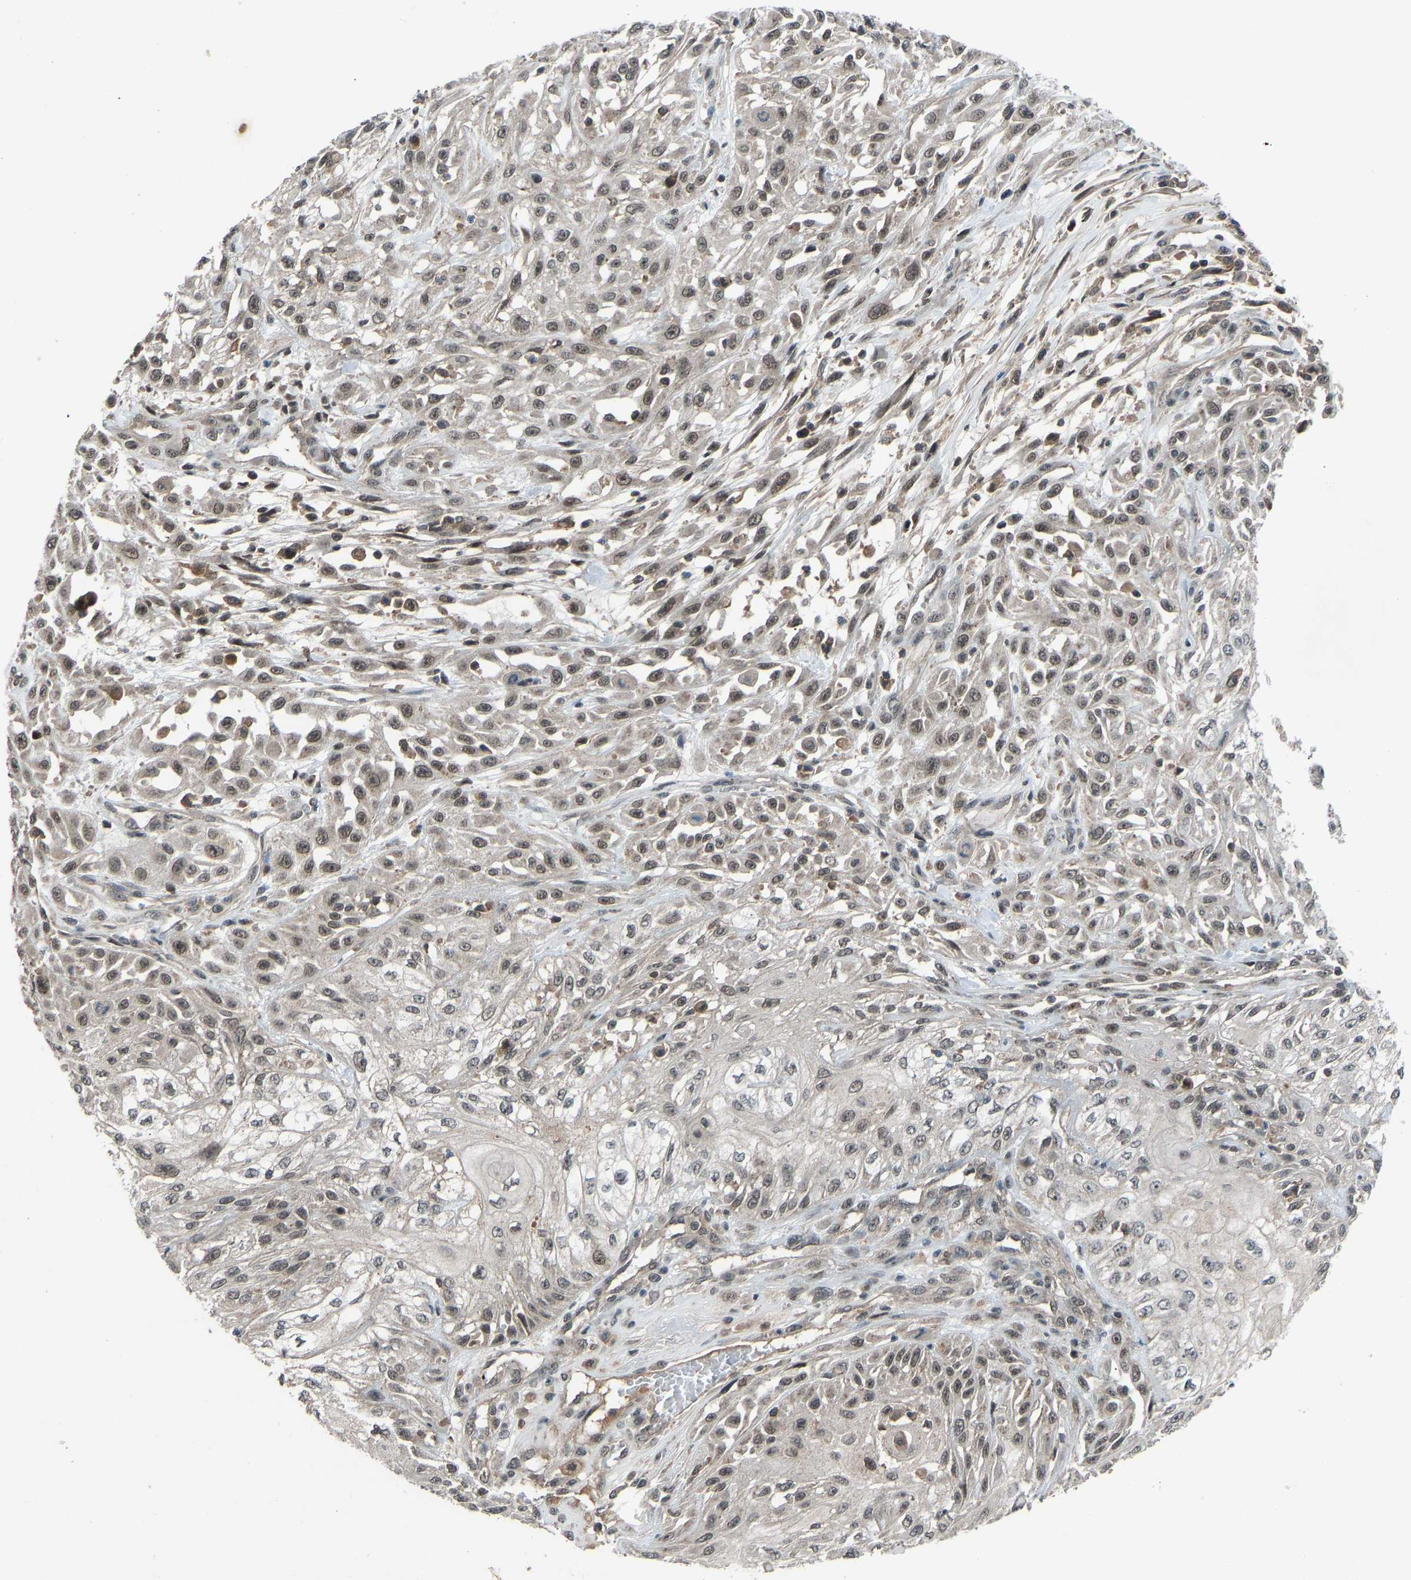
{"staining": {"intensity": "moderate", "quantity": ">75%", "location": "nuclear"}, "tissue": "skin cancer", "cell_type": "Tumor cells", "image_type": "cancer", "snomed": [{"axis": "morphology", "description": "Squamous cell carcinoma, NOS"}, {"axis": "morphology", "description": "Squamous cell carcinoma, metastatic, NOS"}, {"axis": "topography", "description": "Skin"}, {"axis": "topography", "description": "Lymph node"}], "caption": "Skin cancer (metastatic squamous cell carcinoma) was stained to show a protein in brown. There is medium levels of moderate nuclear expression in approximately >75% of tumor cells. (DAB (3,3'-diaminobenzidine) = brown stain, brightfield microscopy at high magnification).", "gene": "SLC43A1", "patient": {"sex": "male", "age": 75}}